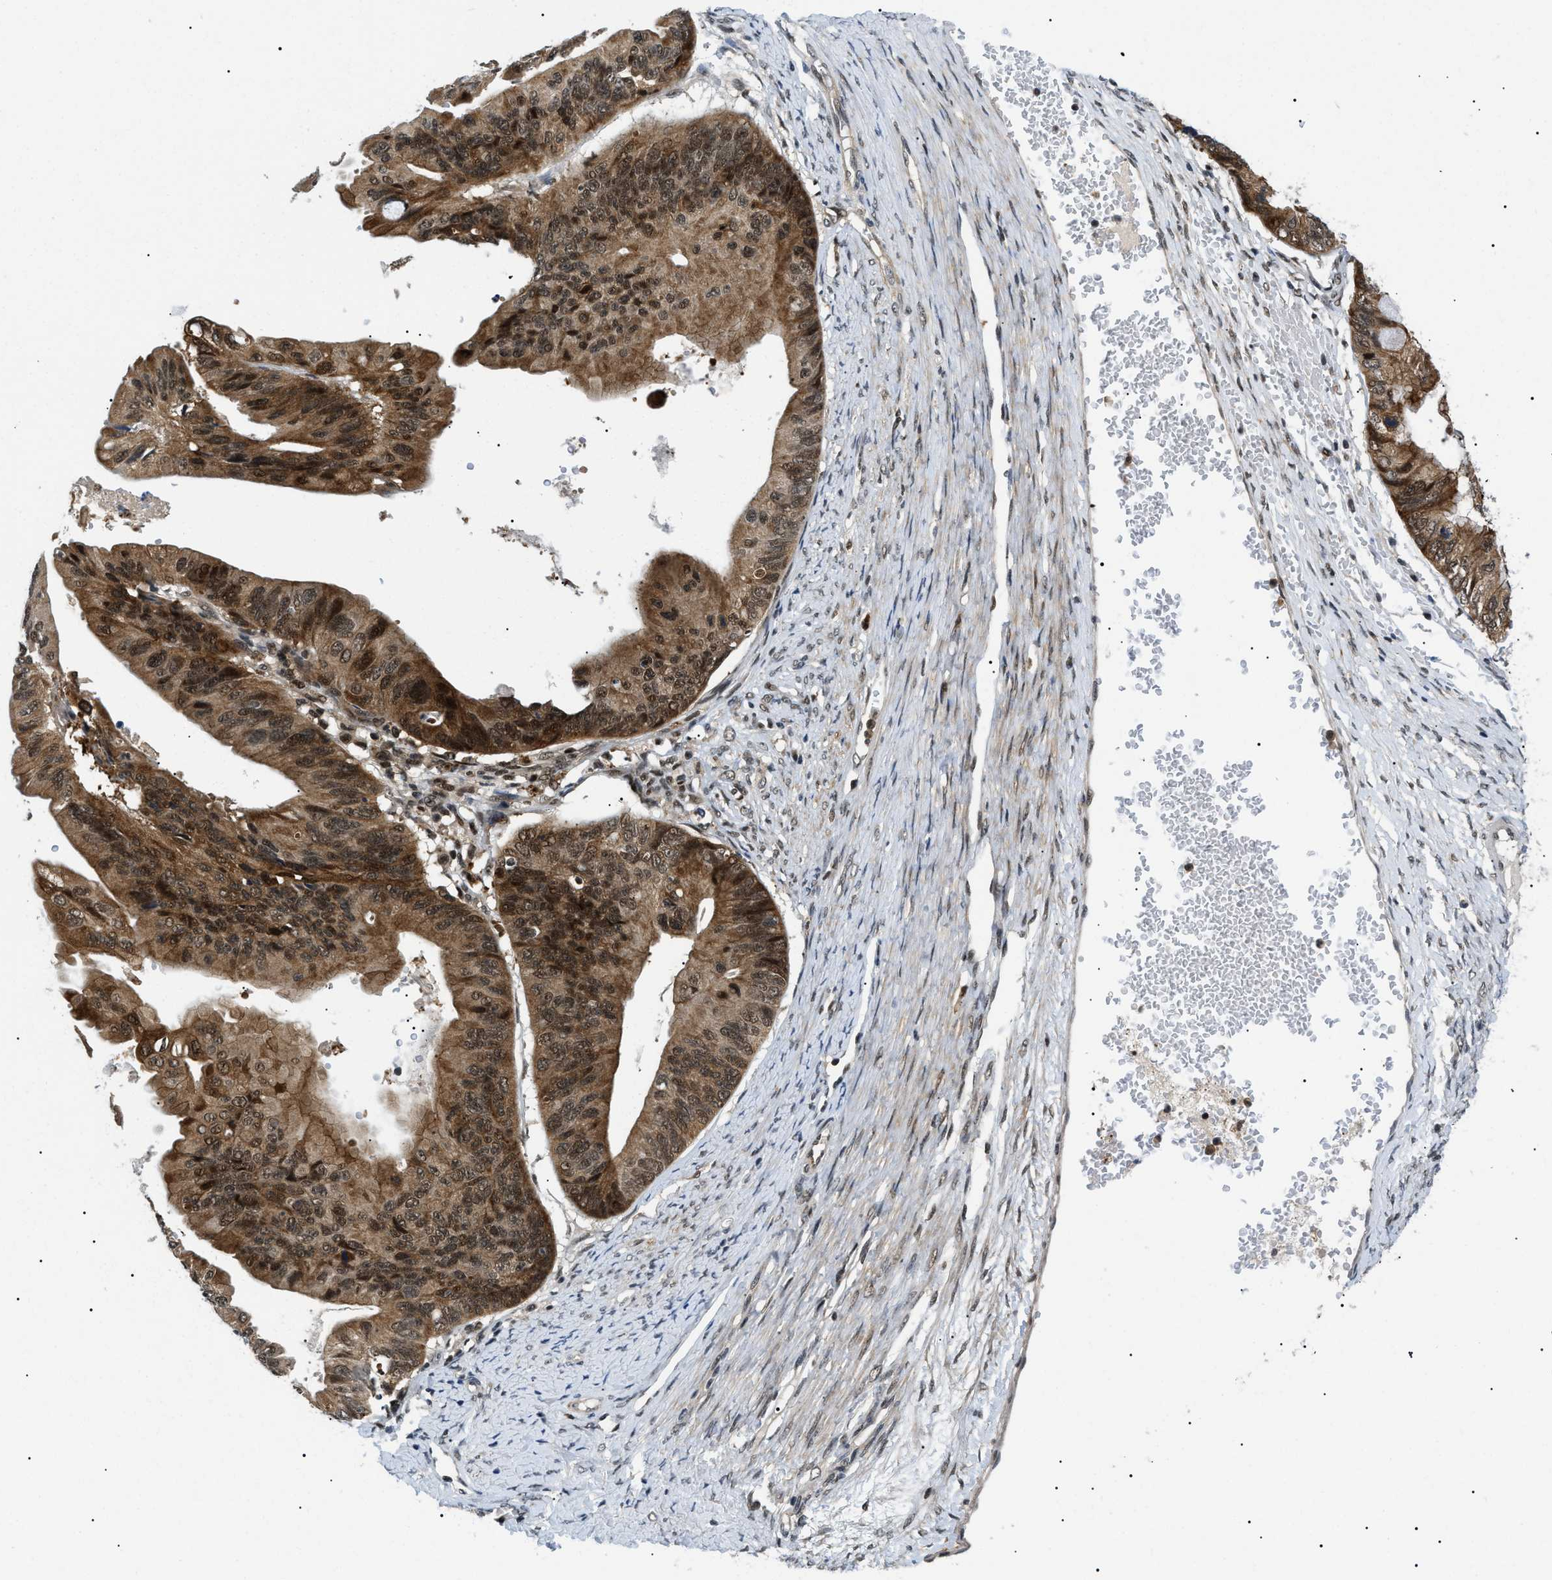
{"staining": {"intensity": "strong", "quantity": ">75%", "location": "cytoplasmic/membranous,nuclear"}, "tissue": "ovarian cancer", "cell_type": "Tumor cells", "image_type": "cancer", "snomed": [{"axis": "morphology", "description": "Cystadenocarcinoma, mucinous, NOS"}, {"axis": "topography", "description": "Ovary"}], "caption": "A high amount of strong cytoplasmic/membranous and nuclear positivity is identified in approximately >75% of tumor cells in mucinous cystadenocarcinoma (ovarian) tissue.", "gene": "RBM15", "patient": {"sex": "female", "age": 61}}